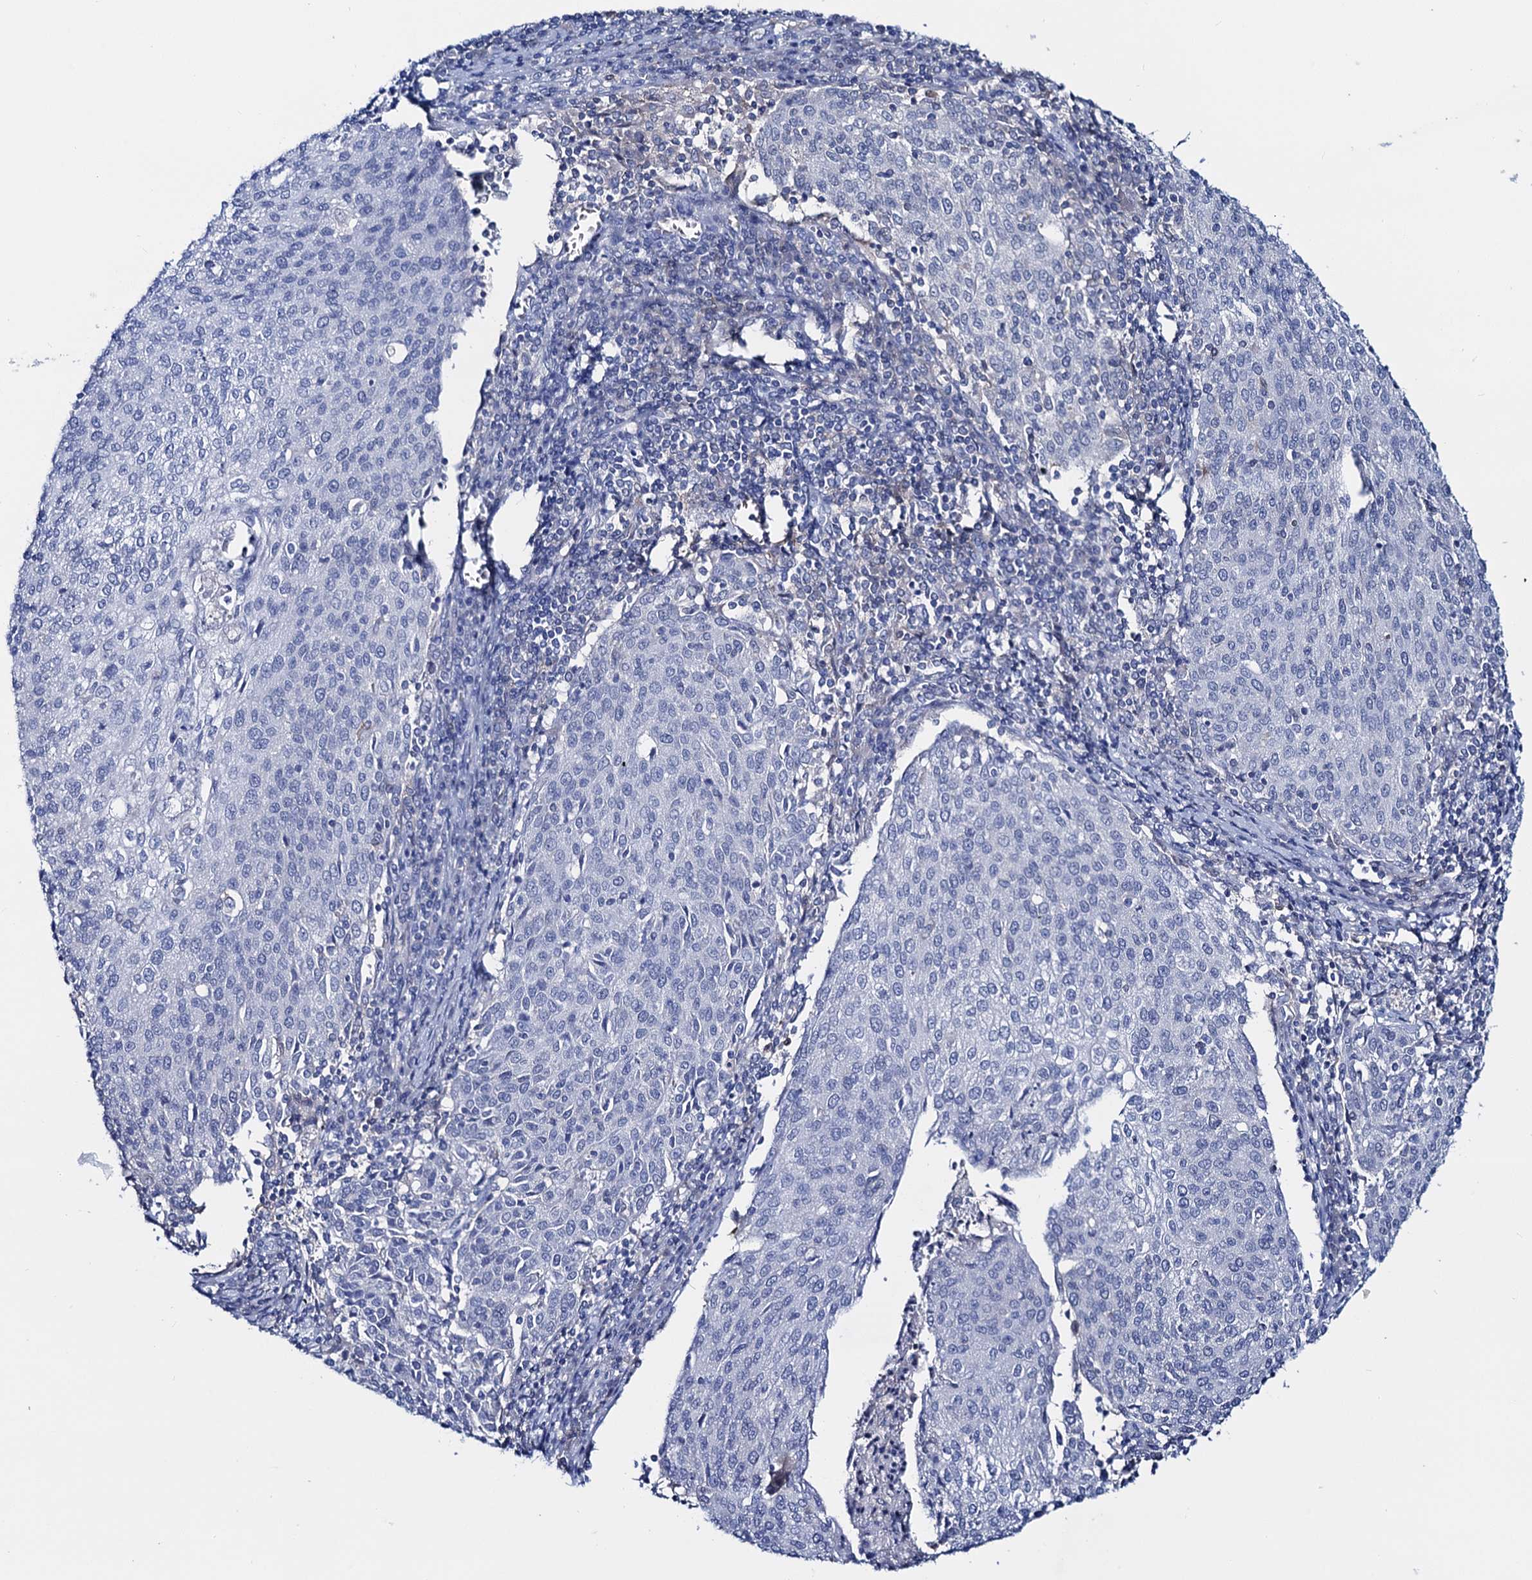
{"staining": {"intensity": "negative", "quantity": "none", "location": "none"}, "tissue": "cervical cancer", "cell_type": "Tumor cells", "image_type": "cancer", "snomed": [{"axis": "morphology", "description": "Squamous cell carcinoma, NOS"}, {"axis": "topography", "description": "Cervix"}], "caption": "This histopathology image is of cervical cancer (squamous cell carcinoma) stained with IHC to label a protein in brown with the nuclei are counter-stained blue. There is no positivity in tumor cells. (DAB (3,3'-diaminobenzidine) IHC visualized using brightfield microscopy, high magnification).", "gene": "FAH", "patient": {"sex": "female", "age": 46}}